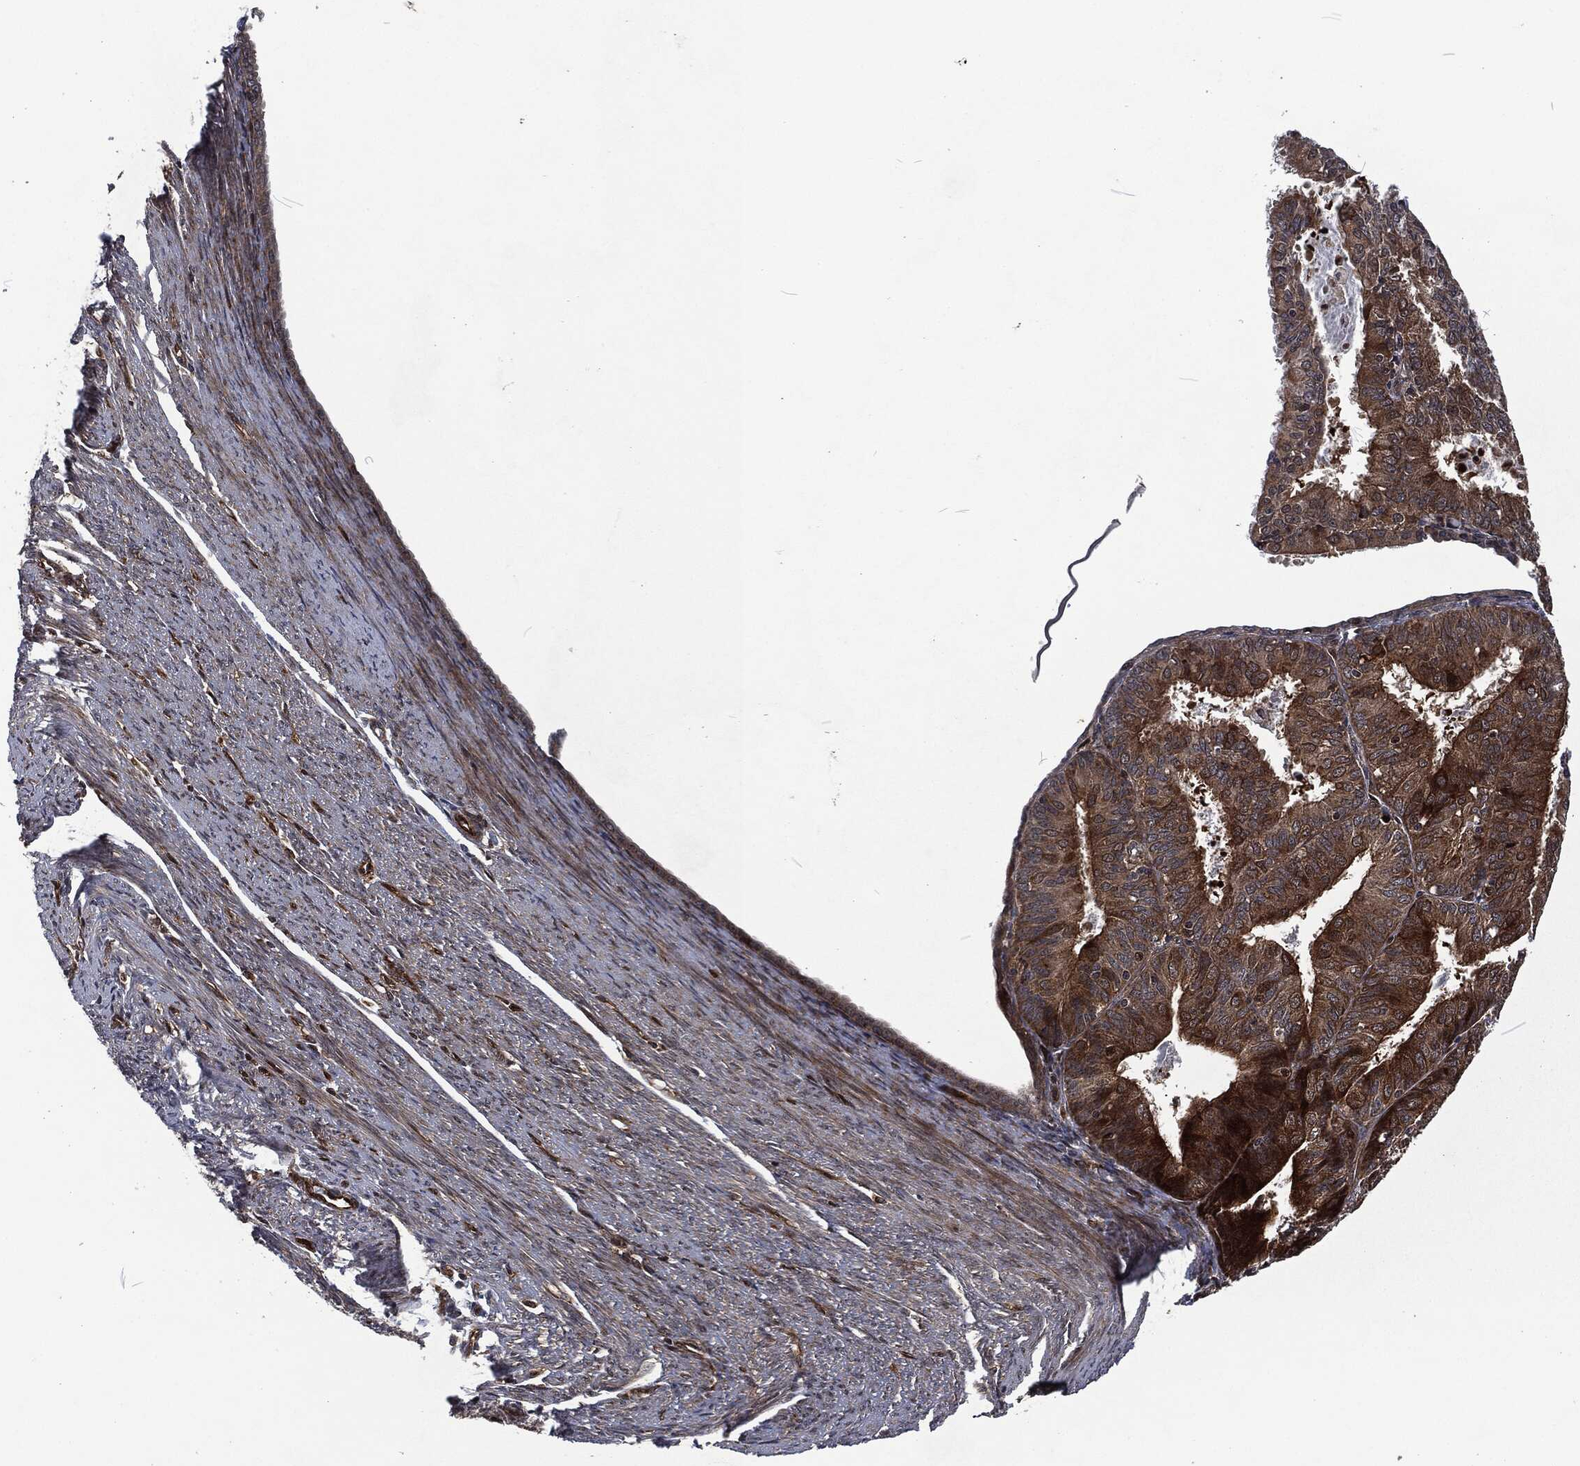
{"staining": {"intensity": "moderate", "quantity": "25%-75%", "location": "cytoplasmic/membranous"}, "tissue": "endometrial cancer", "cell_type": "Tumor cells", "image_type": "cancer", "snomed": [{"axis": "morphology", "description": "Adenocarcinoma, NOS"}, {"axis": "topography", "description": "Endometrium"}], "caption": "Human endometrial adenocarcinoma stained with a protein marker reveals moderate staining in tumor cells.", "gene": "CMPK2", "patient": {"sex": "female", "age": 57}}